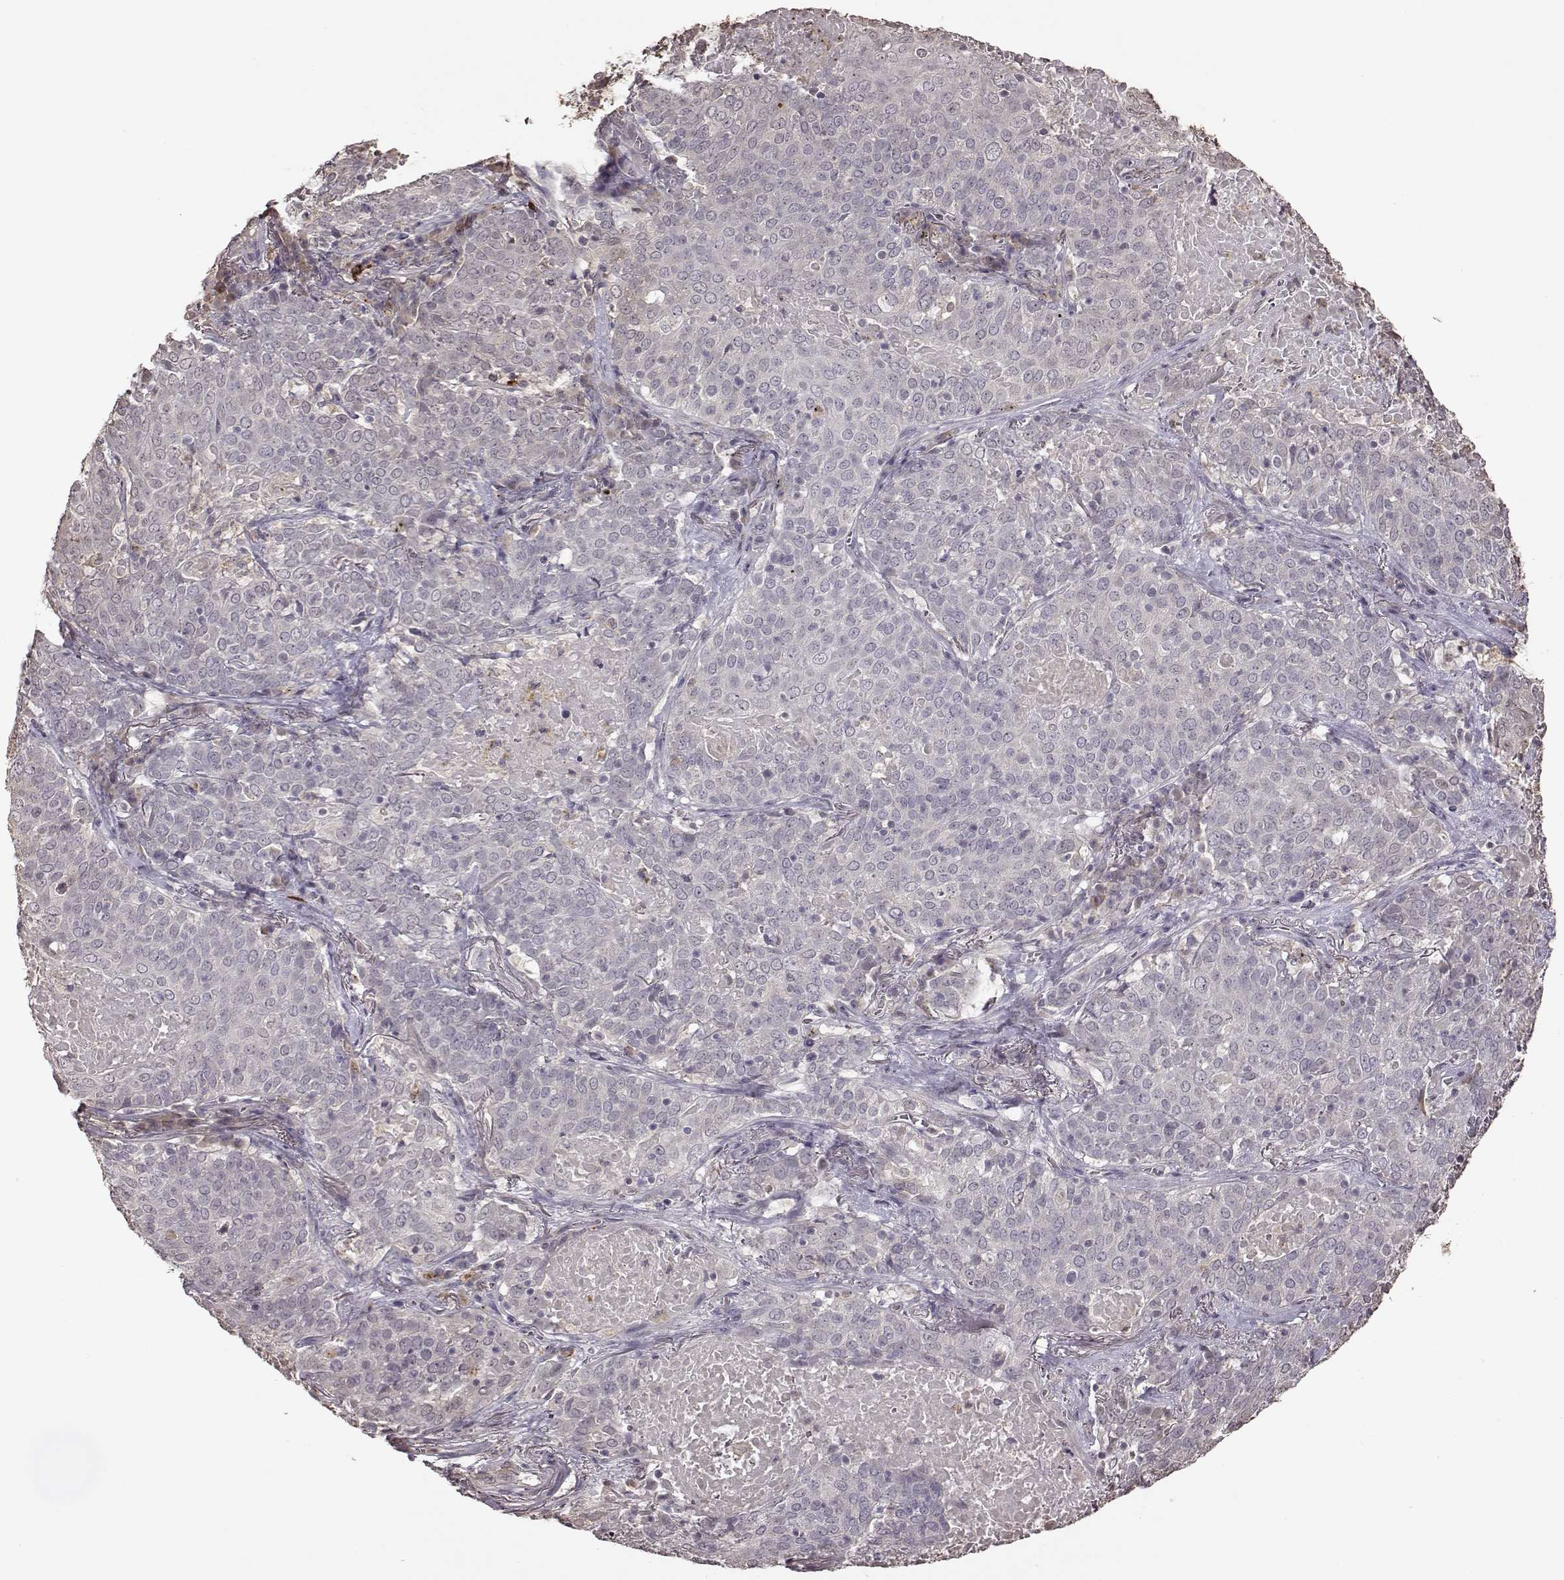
{"staining": {"intensity": "negative", "quantity": "none", "location": "none"}, "tissue": "lung cancer", "cell_type": "Tumor cells", "image_type": "cancer", "snomed": [{"axis": "morphology", "description": "Squamous cell carcinoma, NOS"}, {"axis": "topography", "description": "Lung"}], "caption": "There is no significant expression in tumor cells of lung squamous cell carcinoma. (Stains: DAB IHC with hematoxylin counter stain, Microscopy: brightfield microscopy at high magnification).", "gene": "CRB1", "patient": {"sex": "male", "age": 82}}